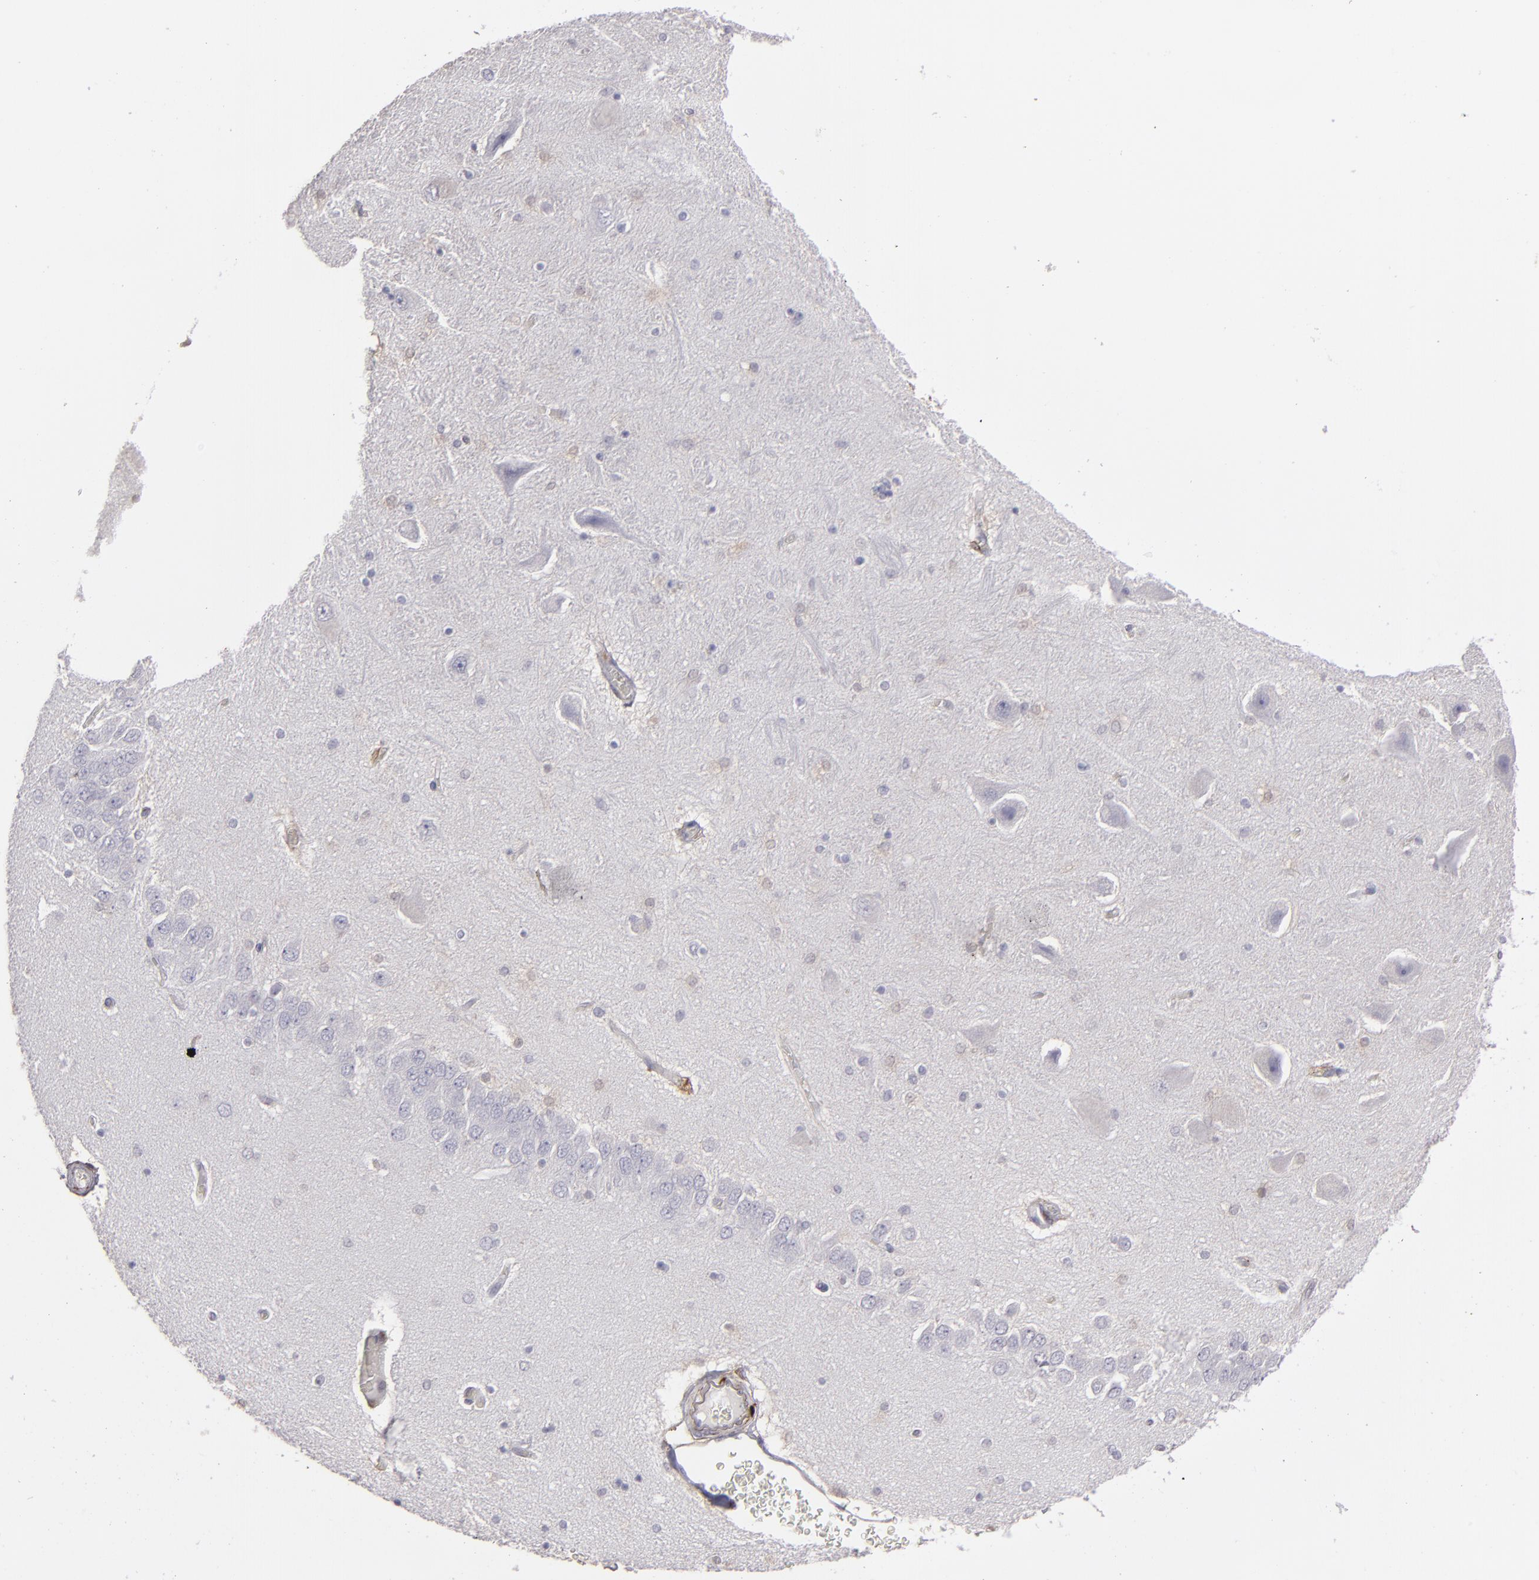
{"staining": {"intensity": "weak", "quantity": "25%-75%", "location": "cytoplasmic/membranous"}, "tissue": "hippocampus", "cell_type": "Glial cells", "image_type": "normal", "snomed": [{"axis": "morphology", "description": "Normal tissue, NOS"}, {"axis": "topography", "description": "Hippocampus"}], "caption": "Immunohistochemistry (IHC) image of benign hippocampus stained for a protein (brown), which reveals low levels of weak cytoplasmic/membranous staining in approximately 25%-75% of glial cells.", "gene": "SEMA3G", "patient": {"sex": "female", "age": 54}}